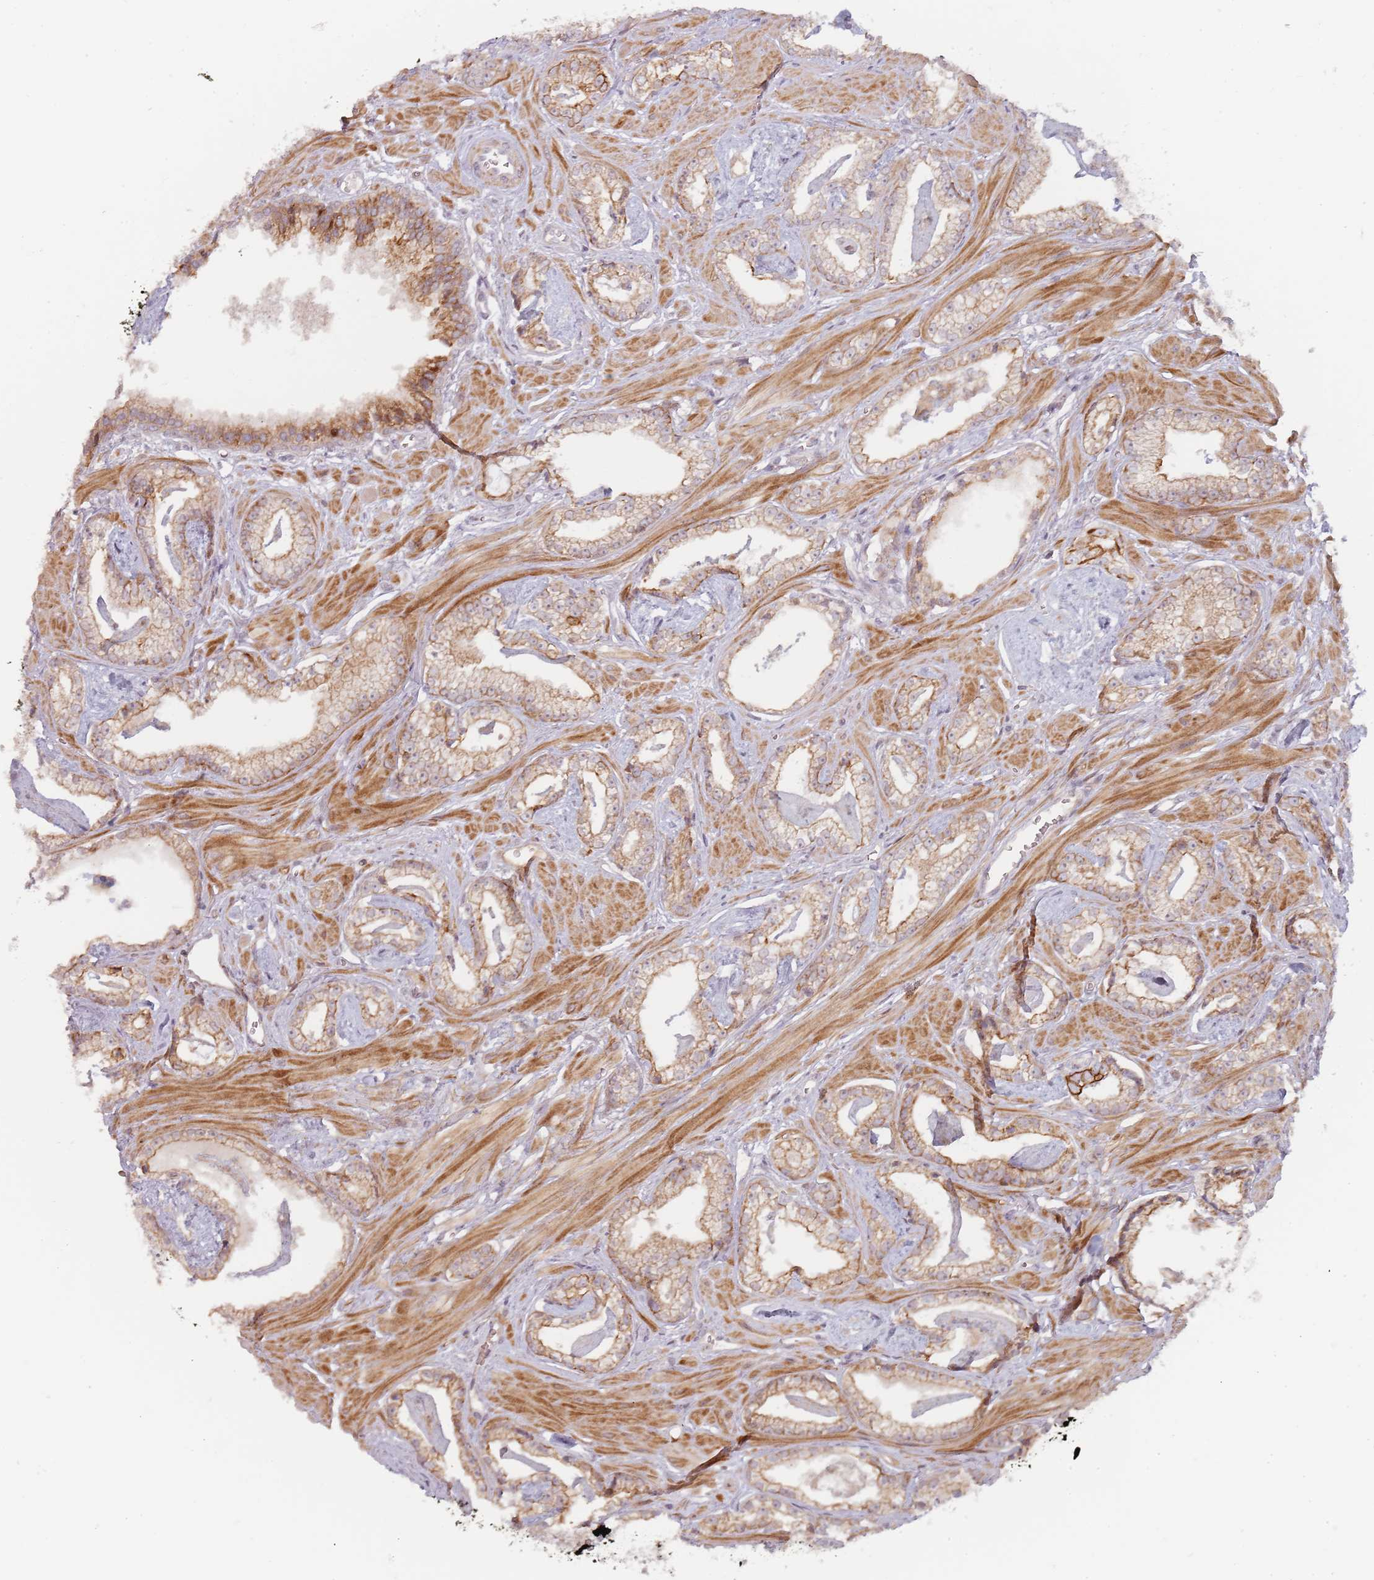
{"staining": {"intensity": "moderate", "quantity": "25%-75%", "location": "cytoplasmic/membranous"}, "tissue": "prostate cancer", "cell_type": "Tumor cells", "image_type": "cancer", "snomed": [{"axis": "morphology", "description": "Adenocarcinoma, Low grade"}, {"axis": "topography", "description": "Prostate"}], "caption": "Tumor cells show moderate cytoplasmic/membranous staining in approximately 25%-75% of cells in prostate cancer.", "gene": "RPS6KA2", "patient": {"sex": "male", "age": 60}}